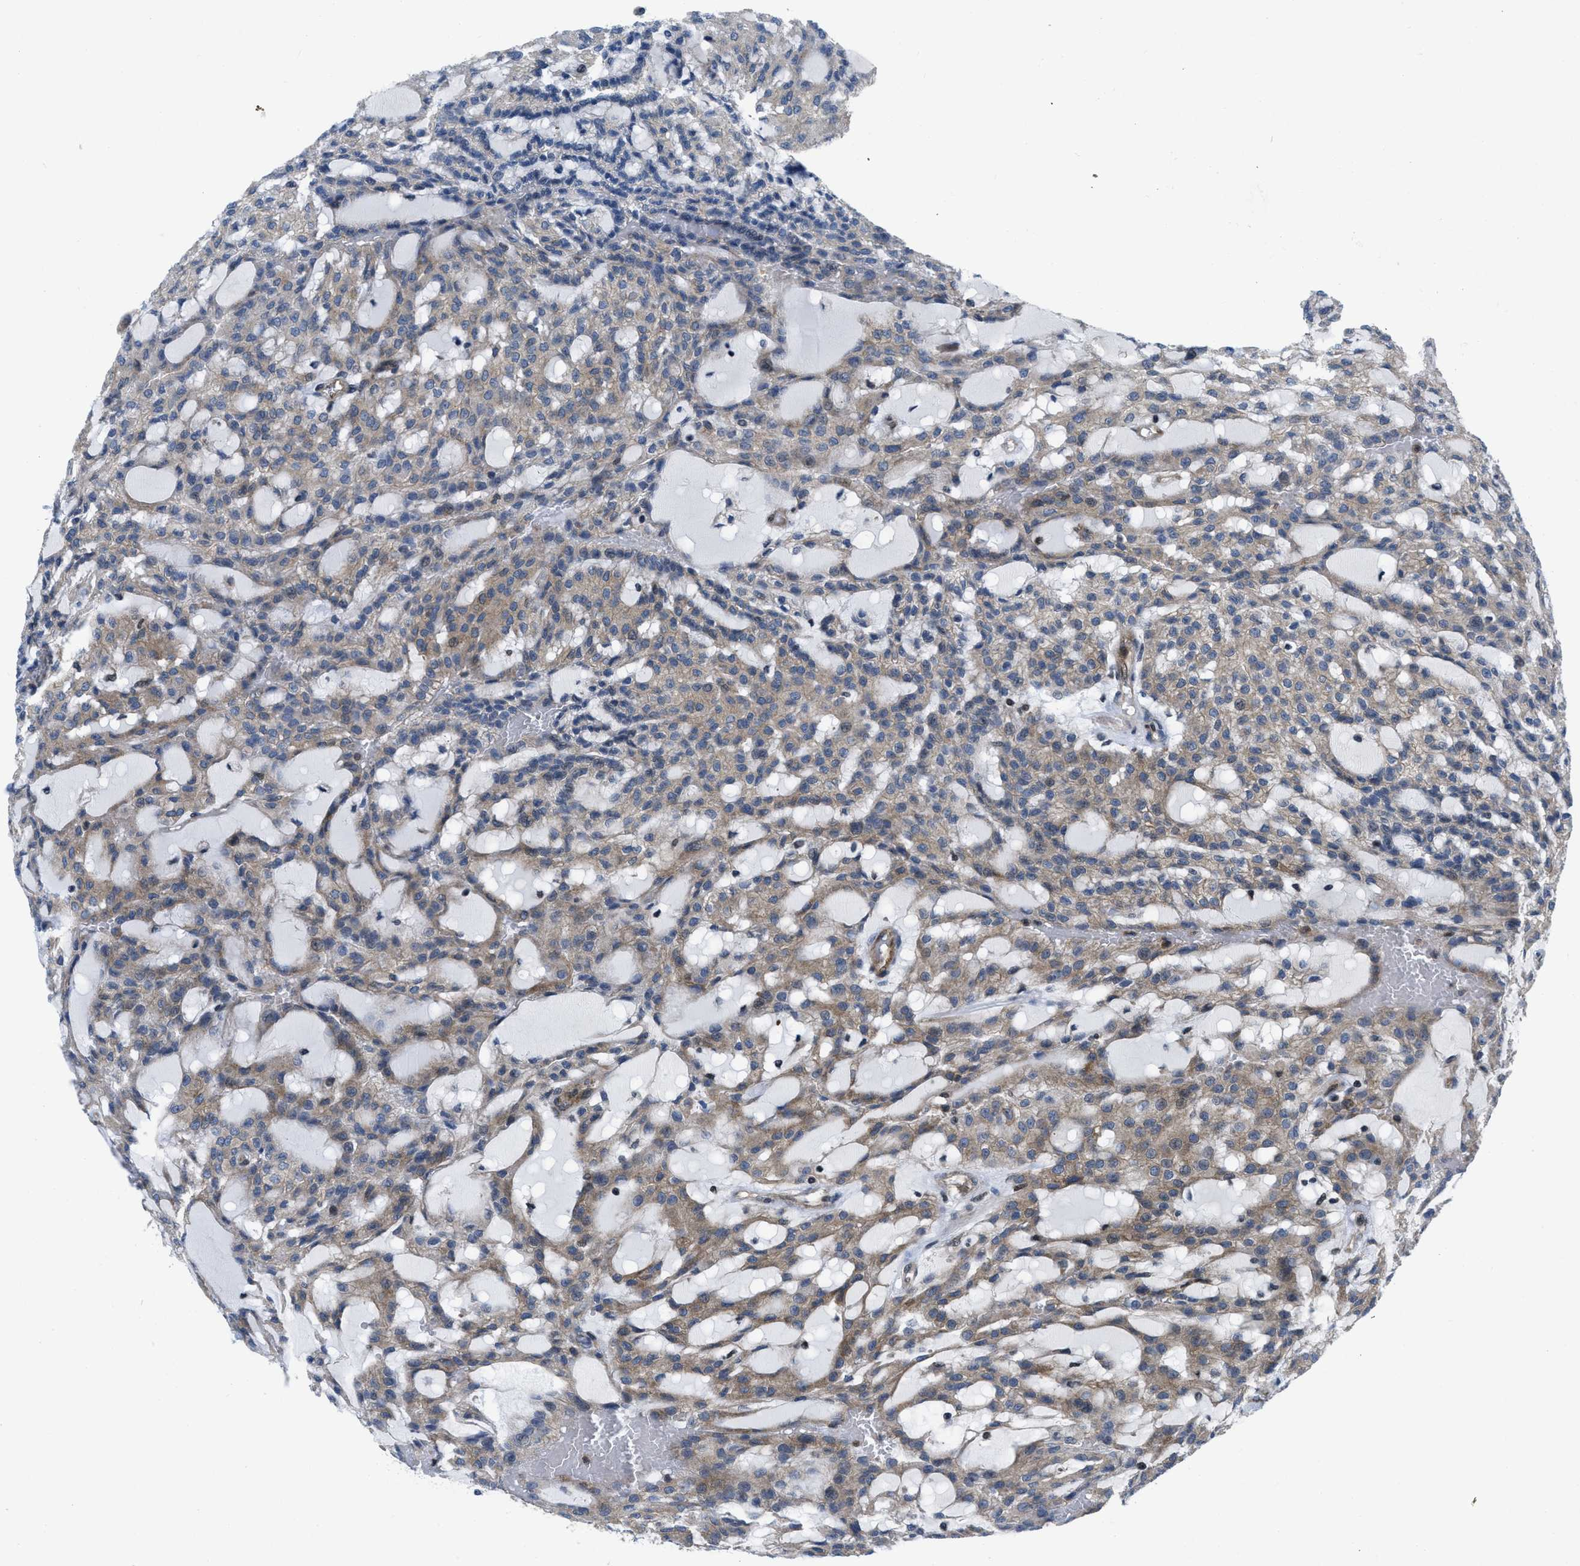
{"staining": {"intensity": "moderate", "quantity": ">75%", "location": "cytoplasmic/membranous"}, "tissue": "renal cancer", "cell_type": "Tumor cells", "image_type": "cancer", "snomed": [{"axis": "morphology", "description": "Adenocarcinoma, NOS"}, {"axis": "topography", "description": "Kidney"}], "caption": "Human renal adenocarcinoma stained with a brown dye reveals moderate cytoplasmic/membranous positive positivity in about >75% of tumor cells.", "gene": "PPP2CB", "patient": {"sex": "male", "age": 63}}